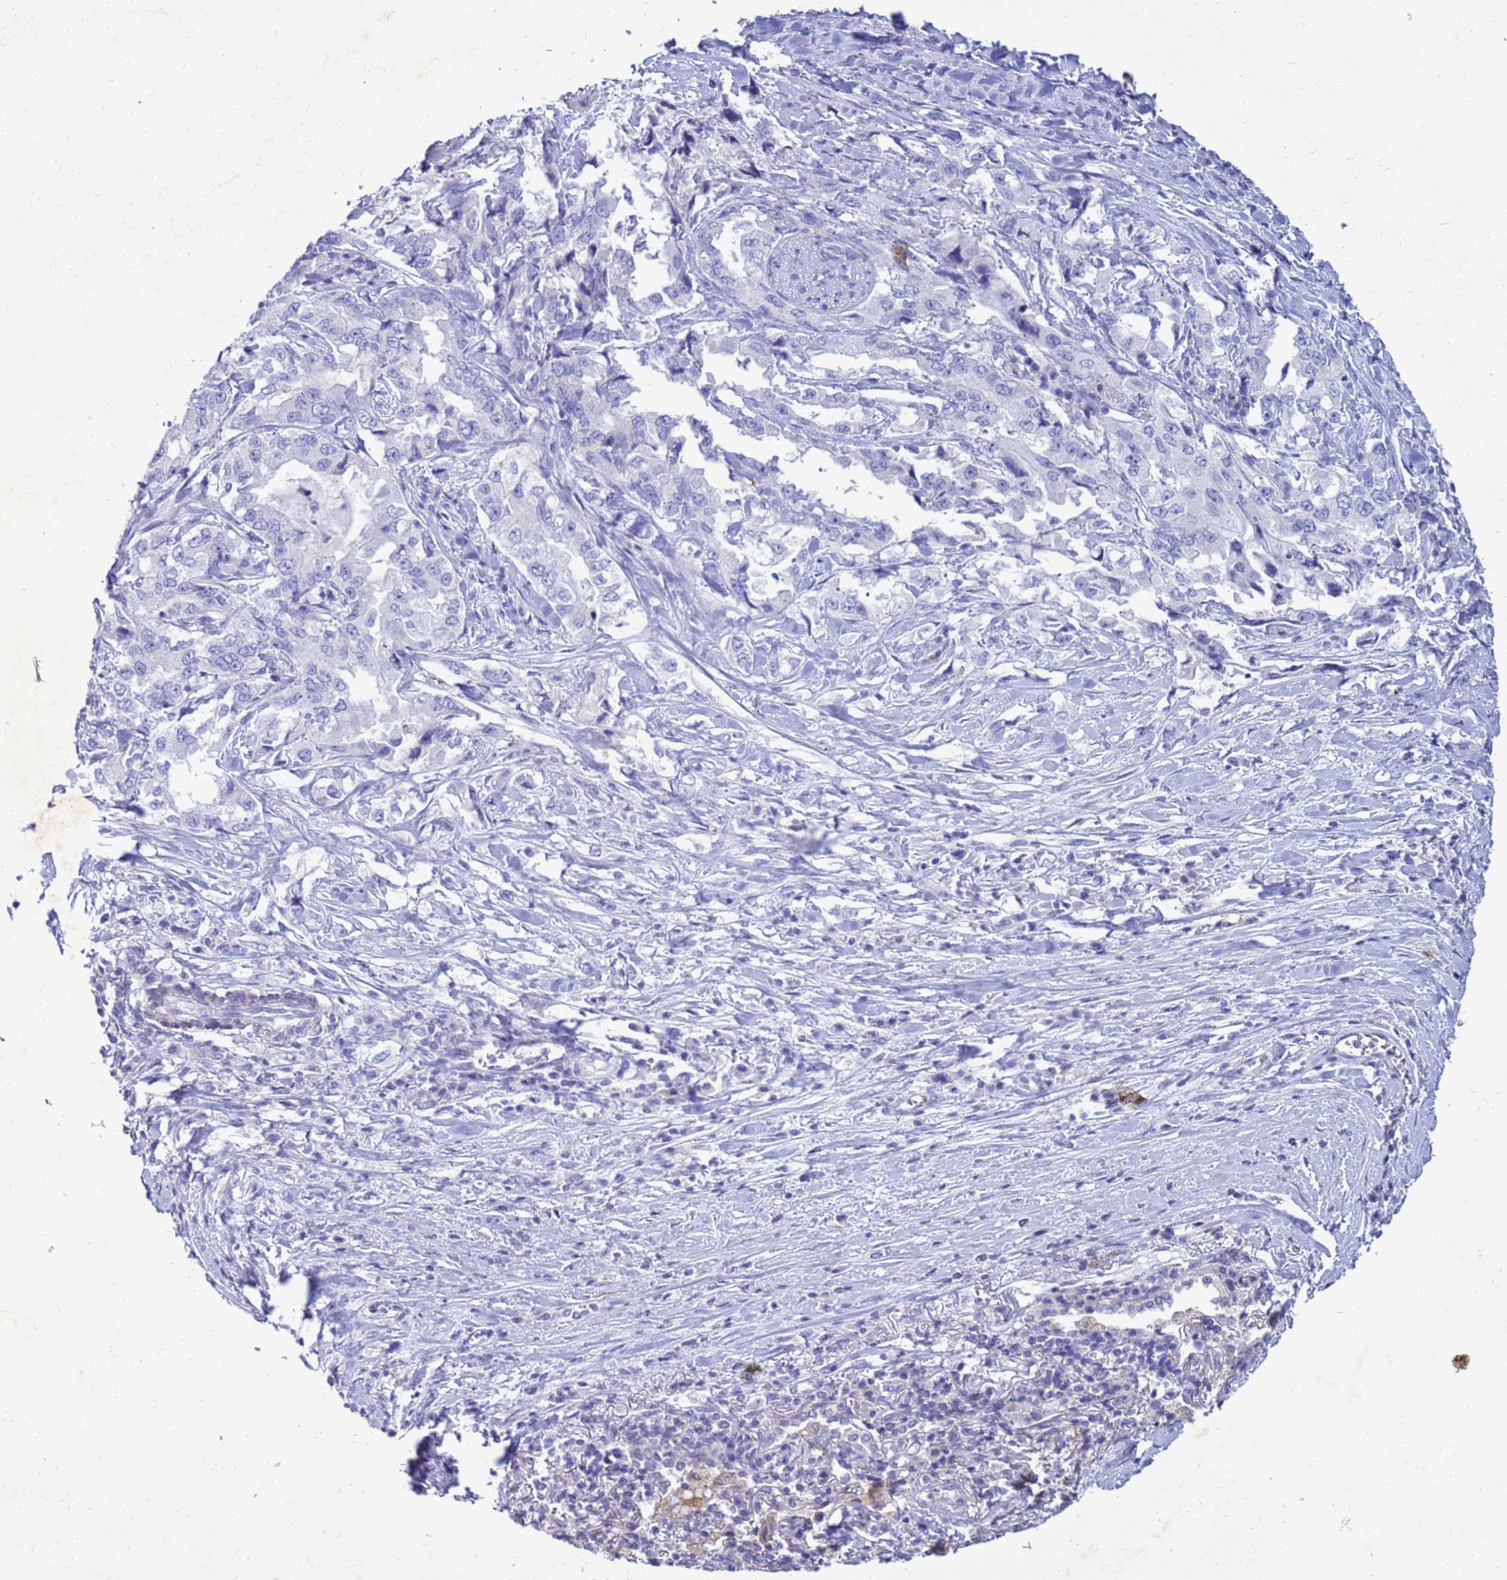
{"staining": {"intensity": "negative", "quantity": "none", "location": "none"}, "tissue": "lung cancer", "cell_type": "Tumor cells", "image_type": "cancer", "snomed": [{"axis": "morphology", "description": "Adenocarcinoma, NOS"}, {"axis": "topography", "description": "Lung"}], "caption": "Tumor cells show no significant protein positivity in lung adenocarcinoma.", "gene": "AKR1C1", "patient": {"sex": "female", "age": 51}}